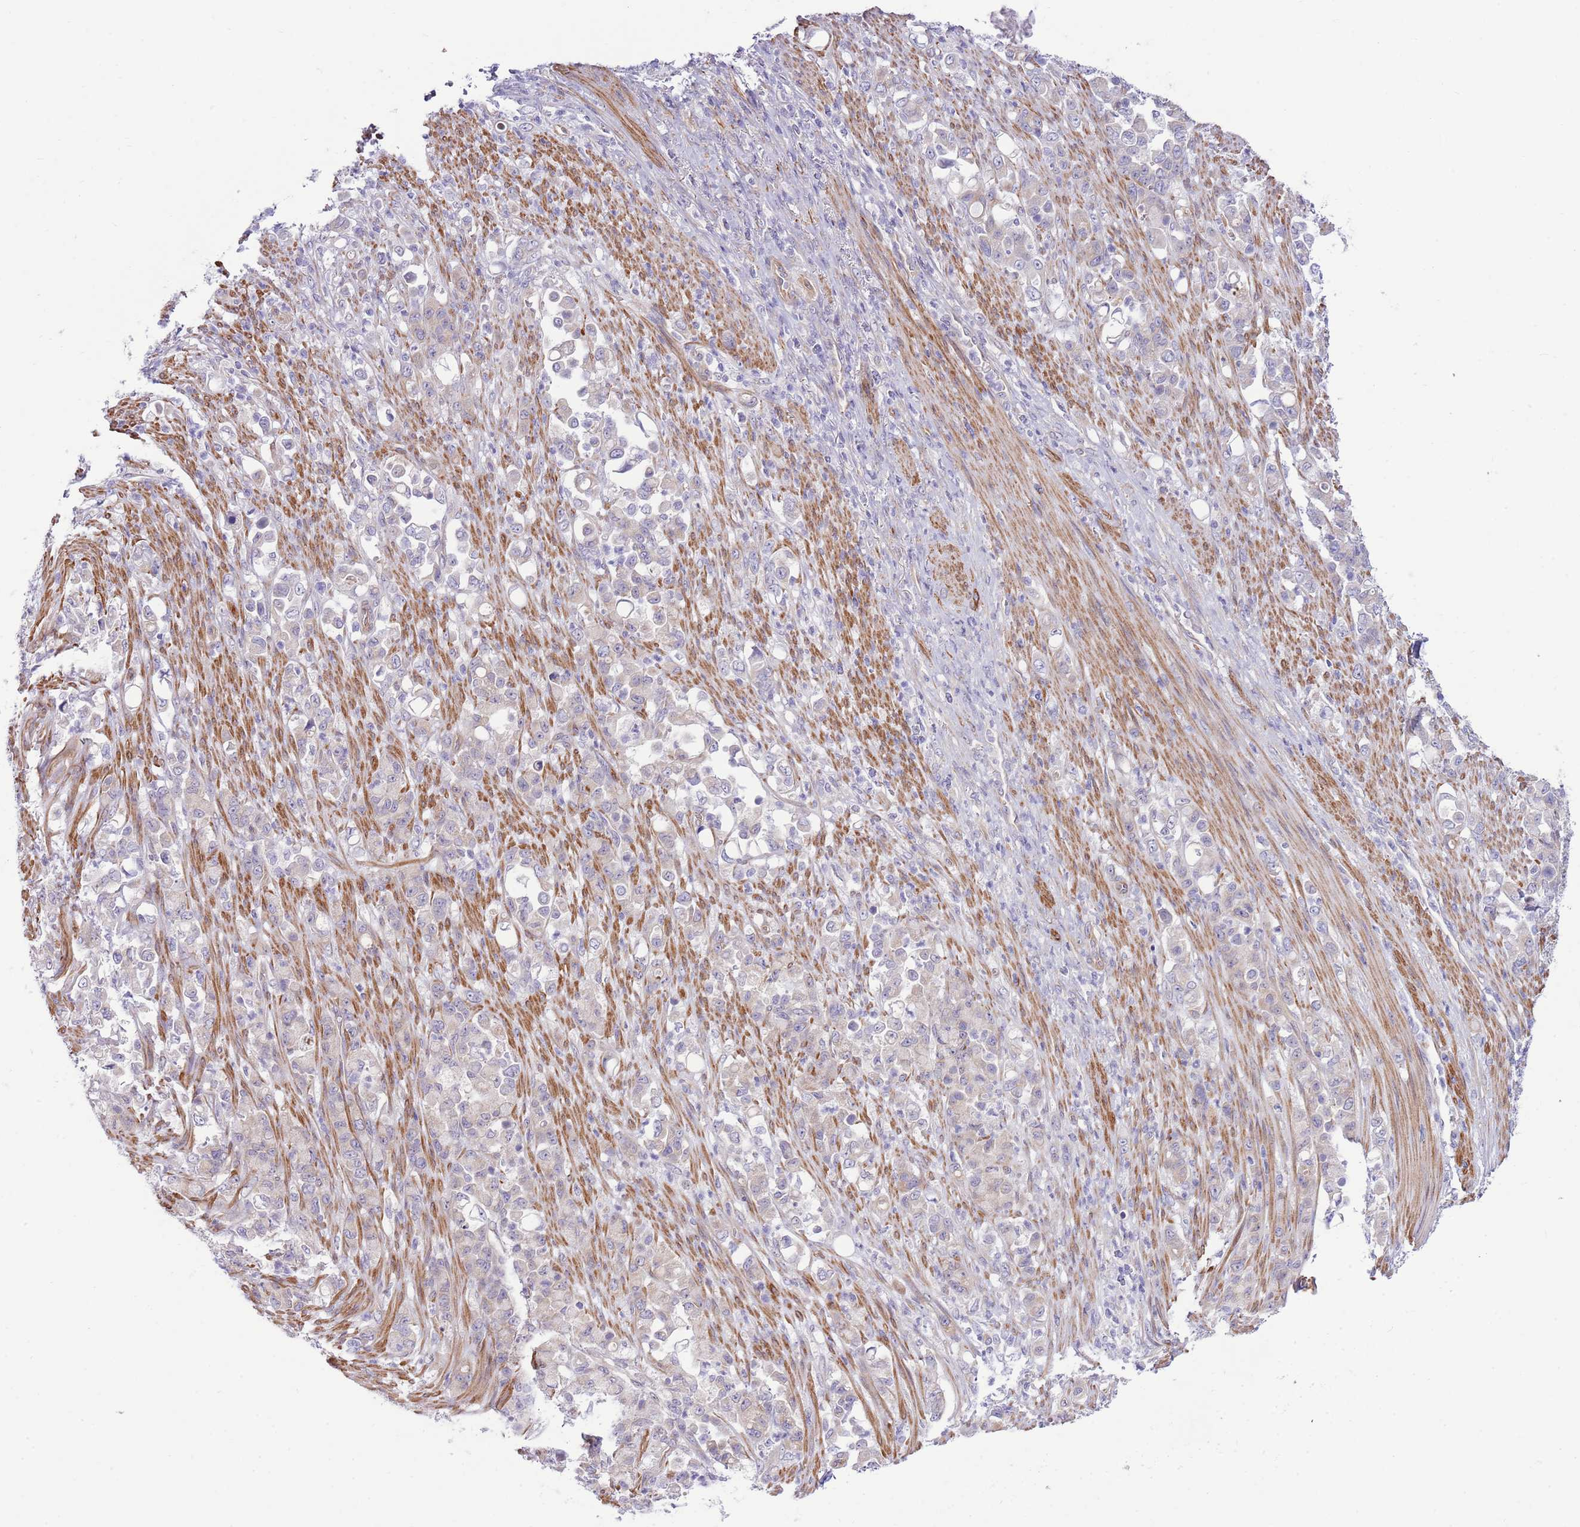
{"staining": {"intensity": "negative", "quantity": "none", "location": "none"}, "tissue": "stomach cancer", "cell_type": "Tumor cells", "image_type": "cancer", "snomed": [{"axis": "morphology", "description": "Normal tissue, NOS"}, {"axis": "morphology", "description": "Adenocarcinoma, NOS"}, {"axis": "topography", "description": "Stomach"}], "caption": "This micrograph is of stomach cancer (adenocarcinoma) stained with immunohistochemistry to label a protein in brown with the nuclei are counter-stained blue. There is no staining in tumor cells.", "gene": "ZC4H2", "patient": {"sex": "female", "age": 79}}